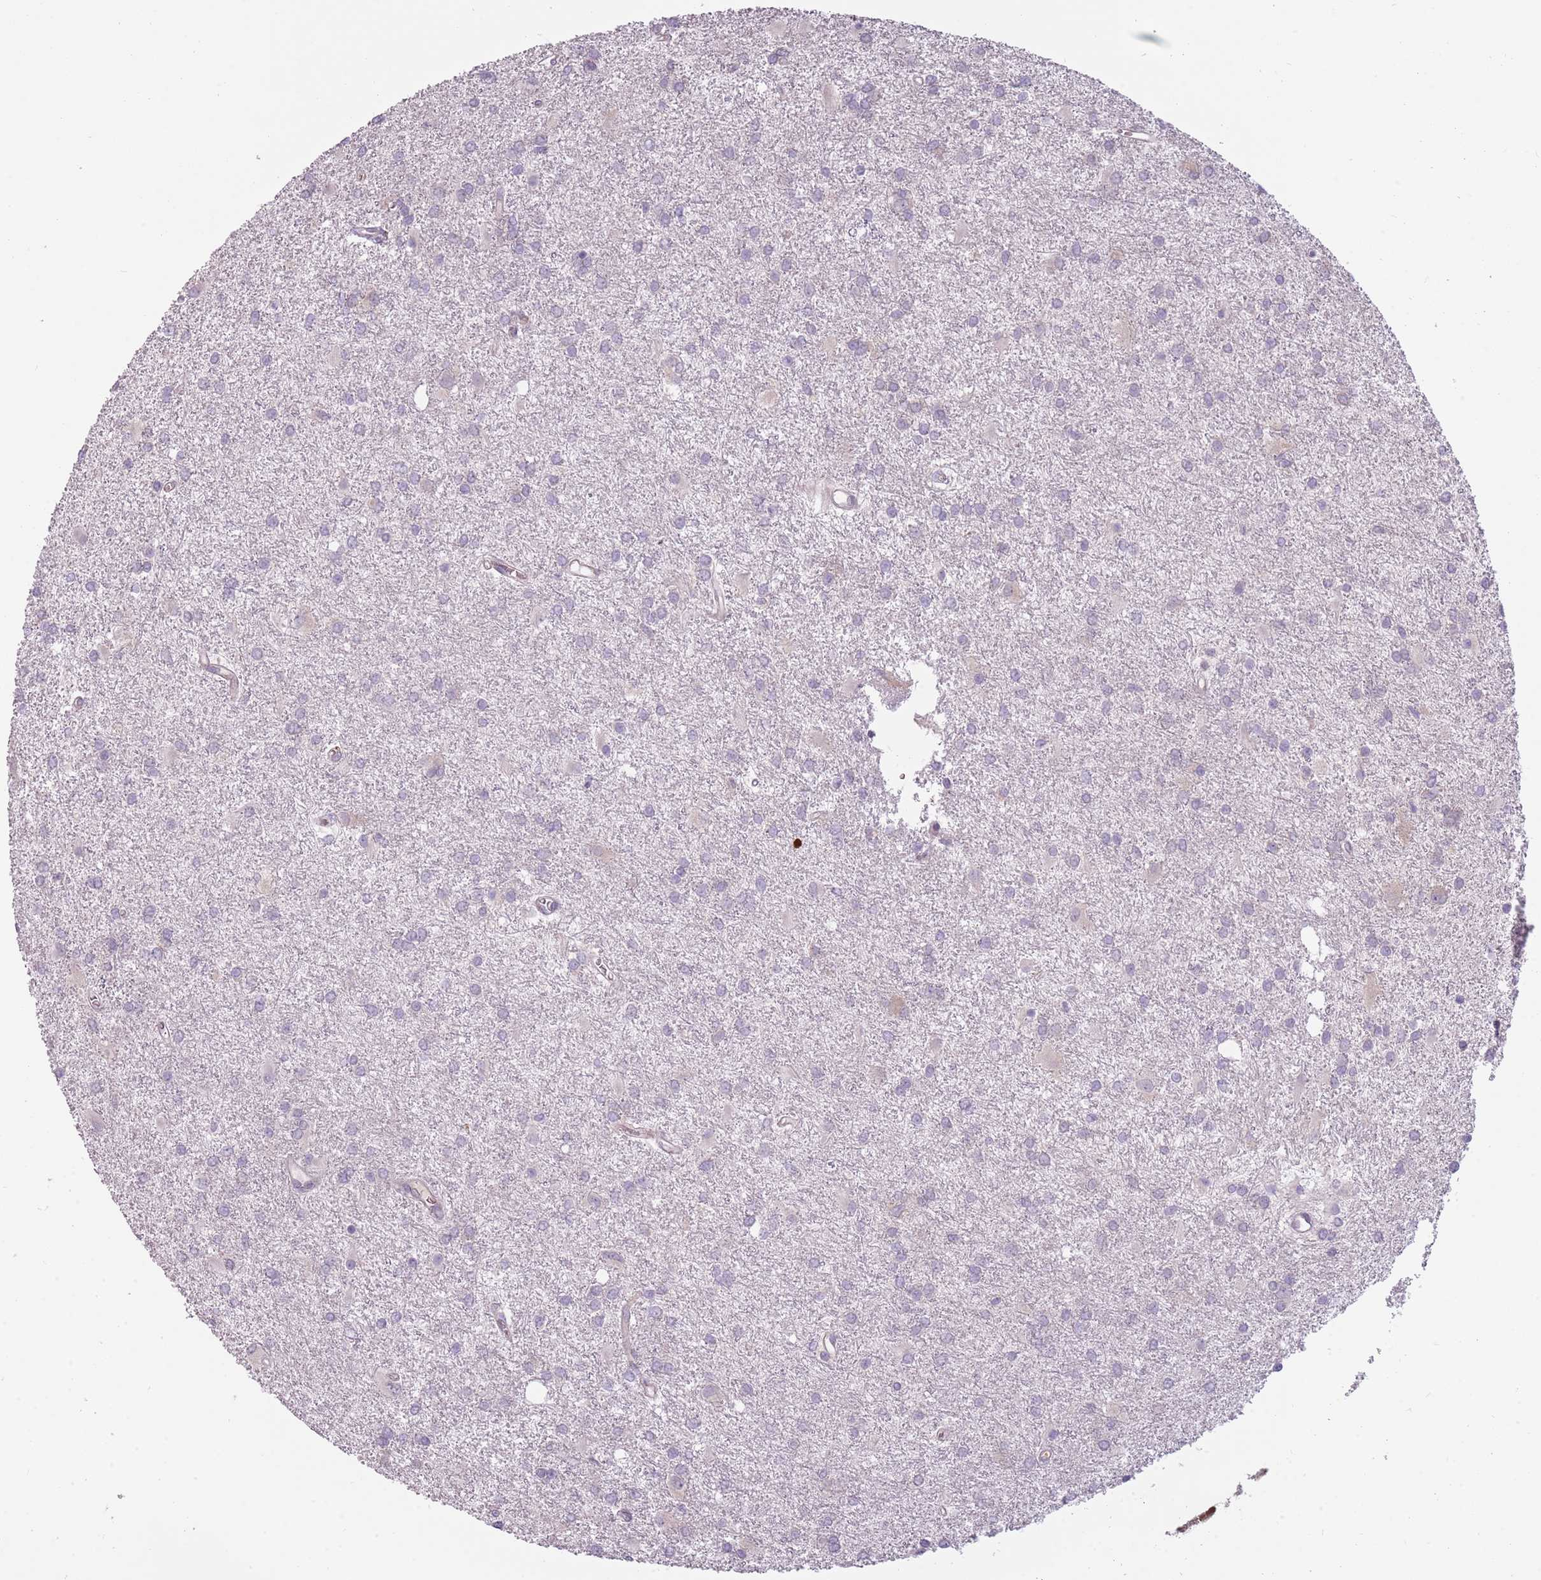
{"staining": {"intensity": "negative", "quantity": "none", "location": "none"}, "tissue": "glioma", "cell_type": "Tumor cells", "image_type": "cancer", "snomed": [{"axis": "morphology", "description": "Glioma, malignant, High grade"}, {"axis": "topography", "description": "Brain"}], "caption": "The micrograph exhibits no staining of tumor cells in malignant glioma (high-grade). (DAB (3,3'-diaminobenzidine) IHC with hematoxylin counter stain).", "gene": "HSPA14", "patient": {"sex": "female", "age": 50}}